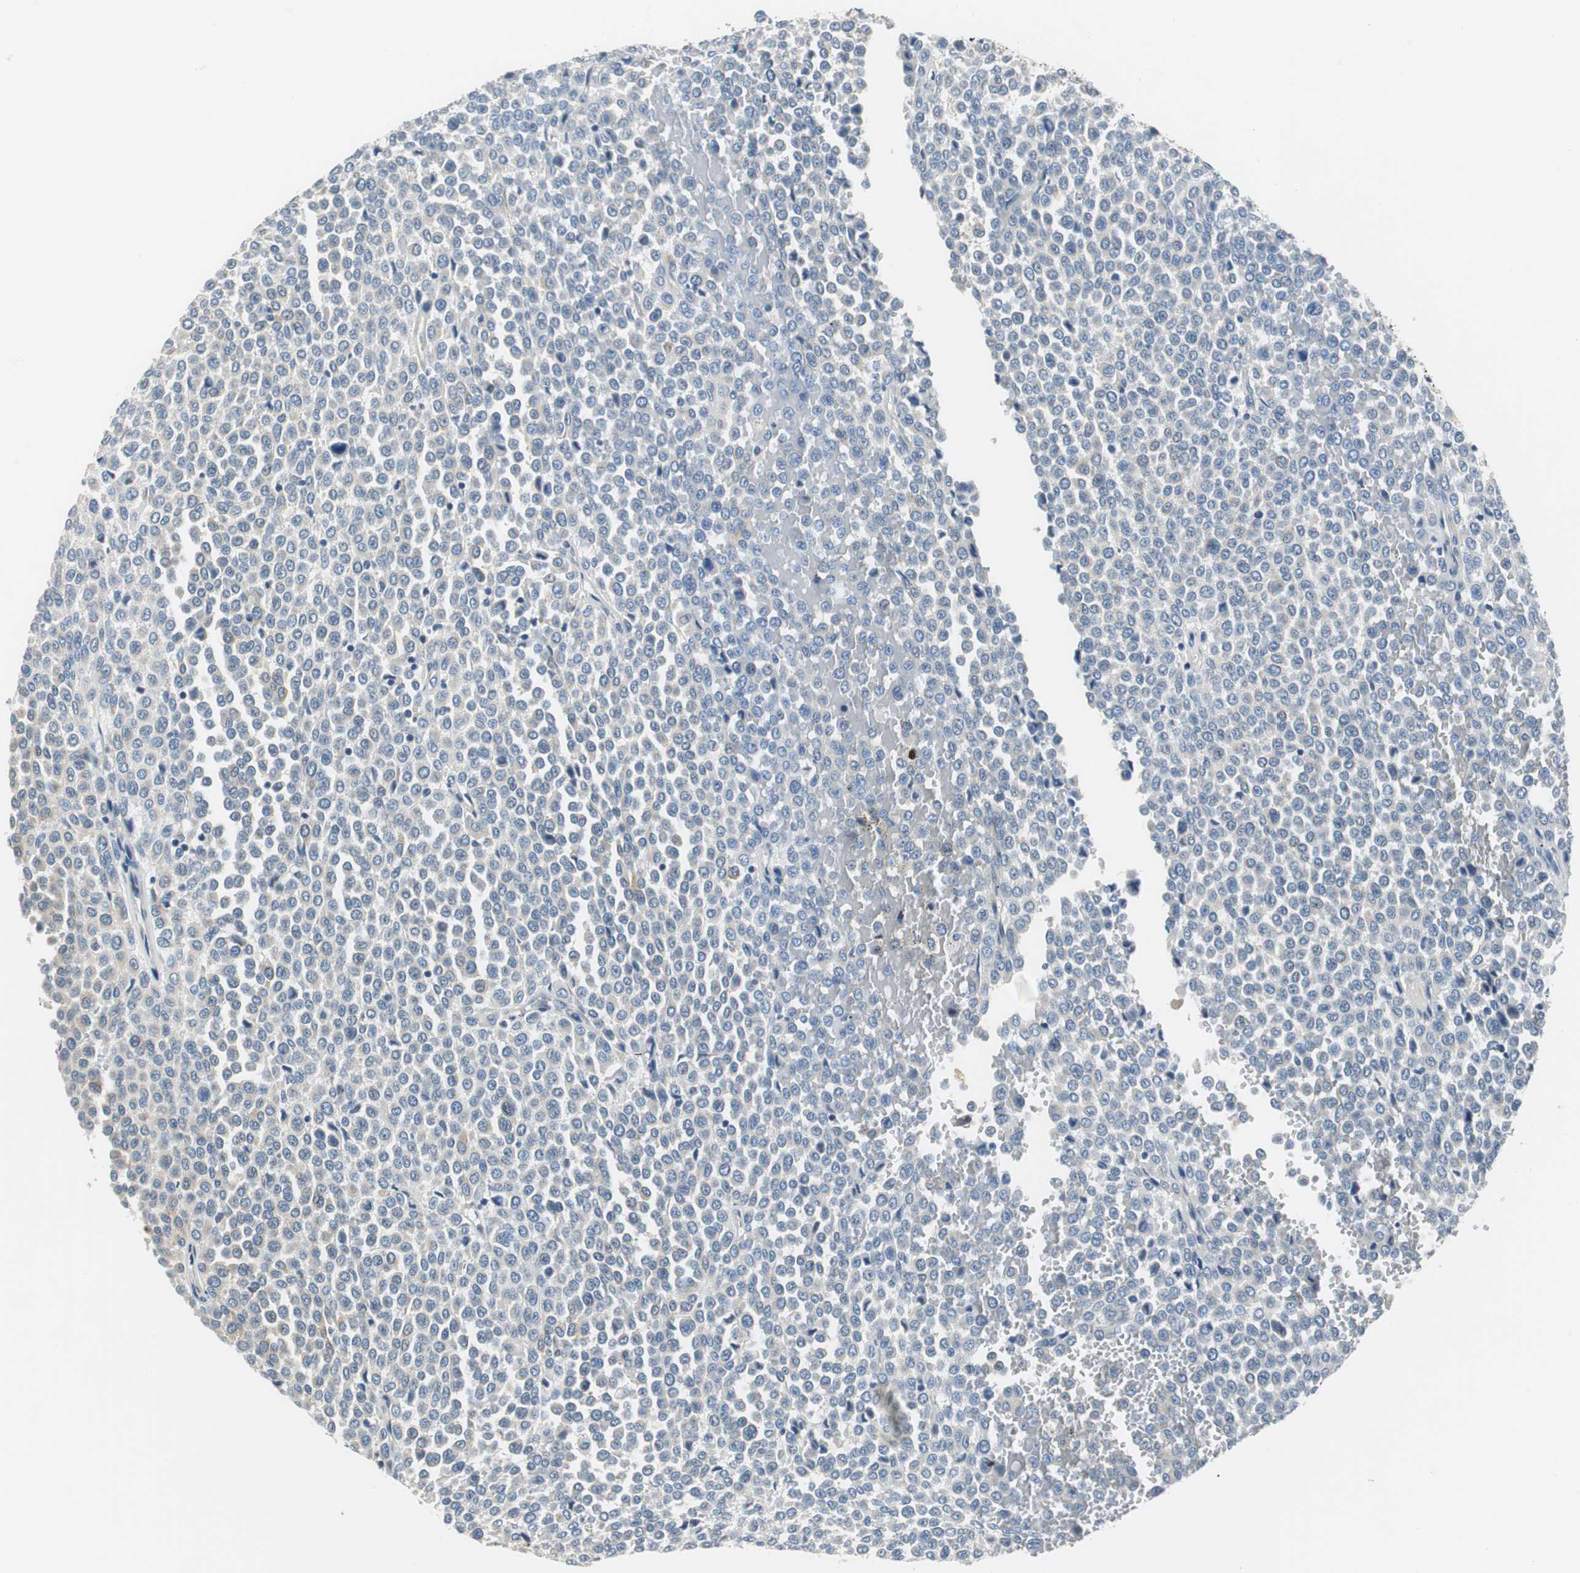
{"staining": {"intensity": "negative", "quantity": "none", "location": "none"}, "tissue": "melanoma", "cell_type": "Tumor cells", "image_type": "cancer", "snomed": [{"axis": "morphology", "description": "Malignant melanoma, Metastatic site"}, {"axis": "topography", "description": "Pancreas"}], "caption": "This is an immunohistochemistry image of melanoma. There is no staining in tumor cells.", "gene": "FADS2", "patient": {"sex": "female", "age": 30}}